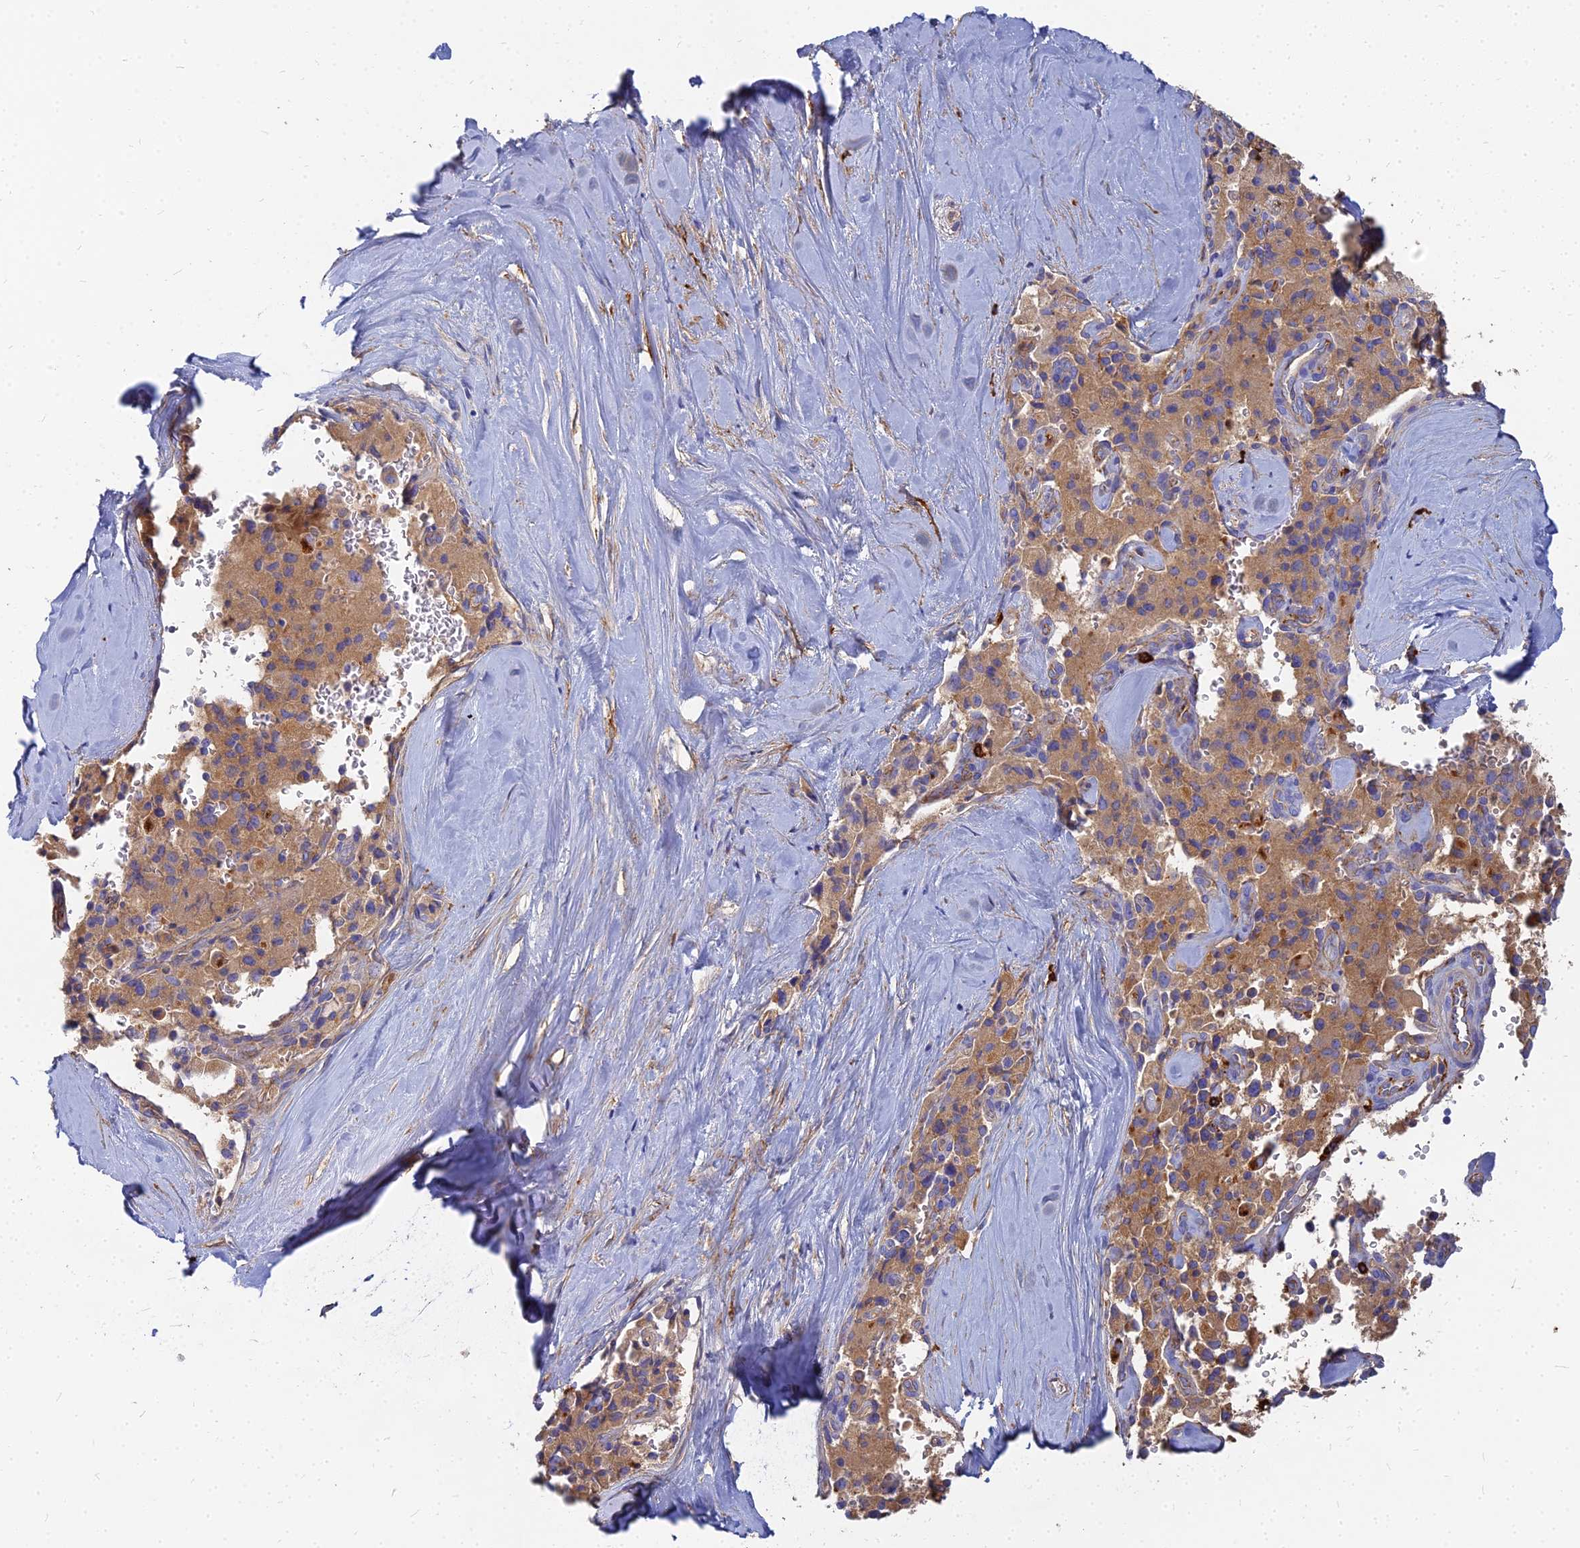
{"staining": {"intensity": "moderate", "quantity": ">75%", "location": "cytoplasmic/membranous"}, "tissue": "pancreatic cancer", "cell_type": "Tumor cells", "image_type": "cancer", "snomed": [{"axis": "morphology", "description": "Adenocarcinoma, NOS"}, {"axis": "topography", "description": "Pancreas"}], "caption": "Tumor cells reveal medium levels of moderate cytoplasmic/membranous expression in approximately >75% of cells in pancreatic adenocarcinoma. The protein is shown in brown color, while the nuclei are stained blue.", "gene": "VAT1", "patient": {"sex": "male", "age": 65}}